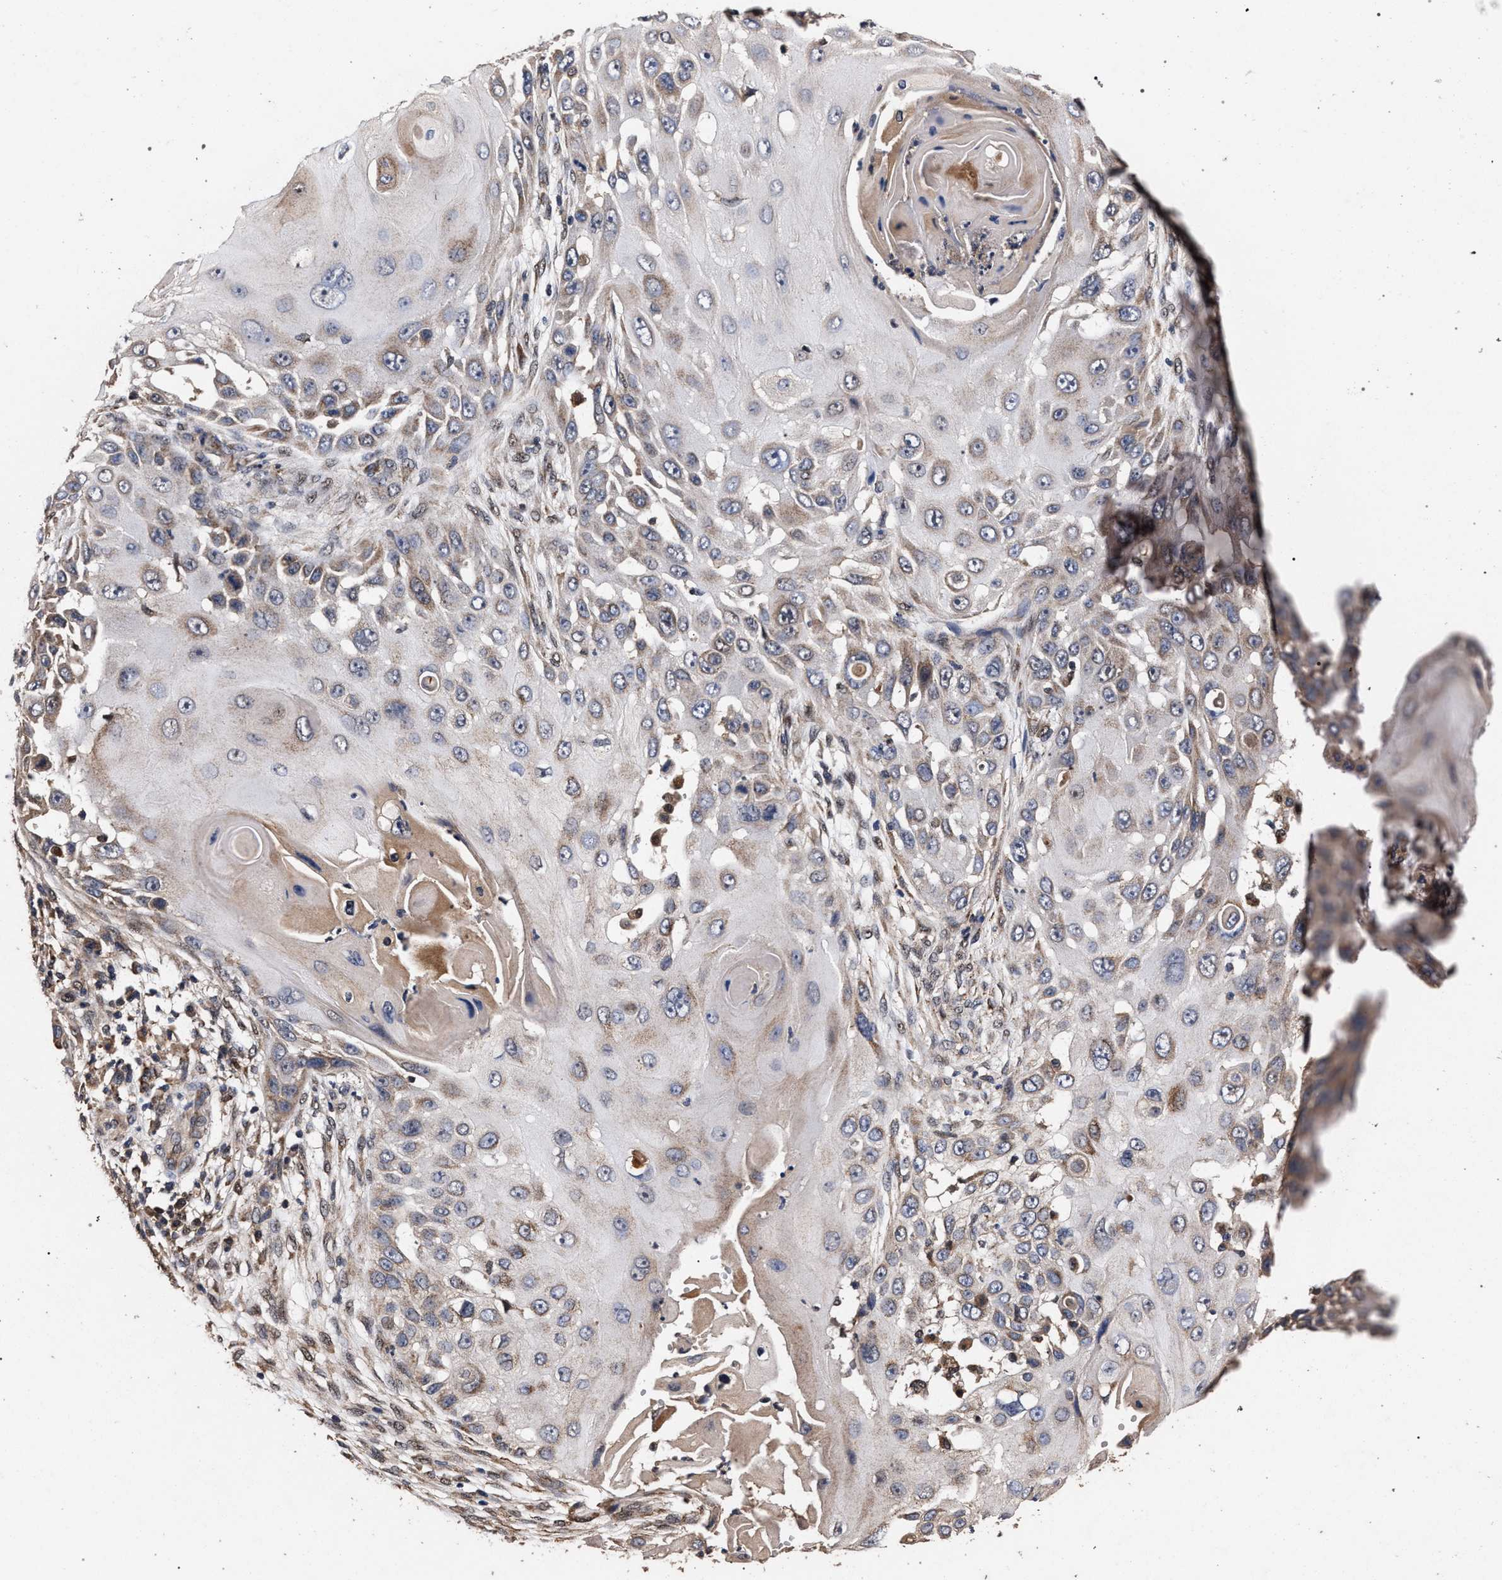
{"staining": {"intensity": "weak", "quantity": "25%-75%", "location": "cytoplasmic/membranous"}, "tissue": "skin cancer", "cell_type": "Tumor cells", "image_type": "cancer", "snomed": [{"axis": "morphology", "description": "Squamous cell carcinoma, NOS"}, {"axis": "topography", "description": "Skin"}], "caption": "A brown stain highlights weak cytoplasmic/membranous expression of a protein in skin squamous cell carcinoma tumor cells. (IHC, brightfield microscopy, high magnification).", "gene": "ACOX1", "patient": {"sex": "female", "age": 44}}